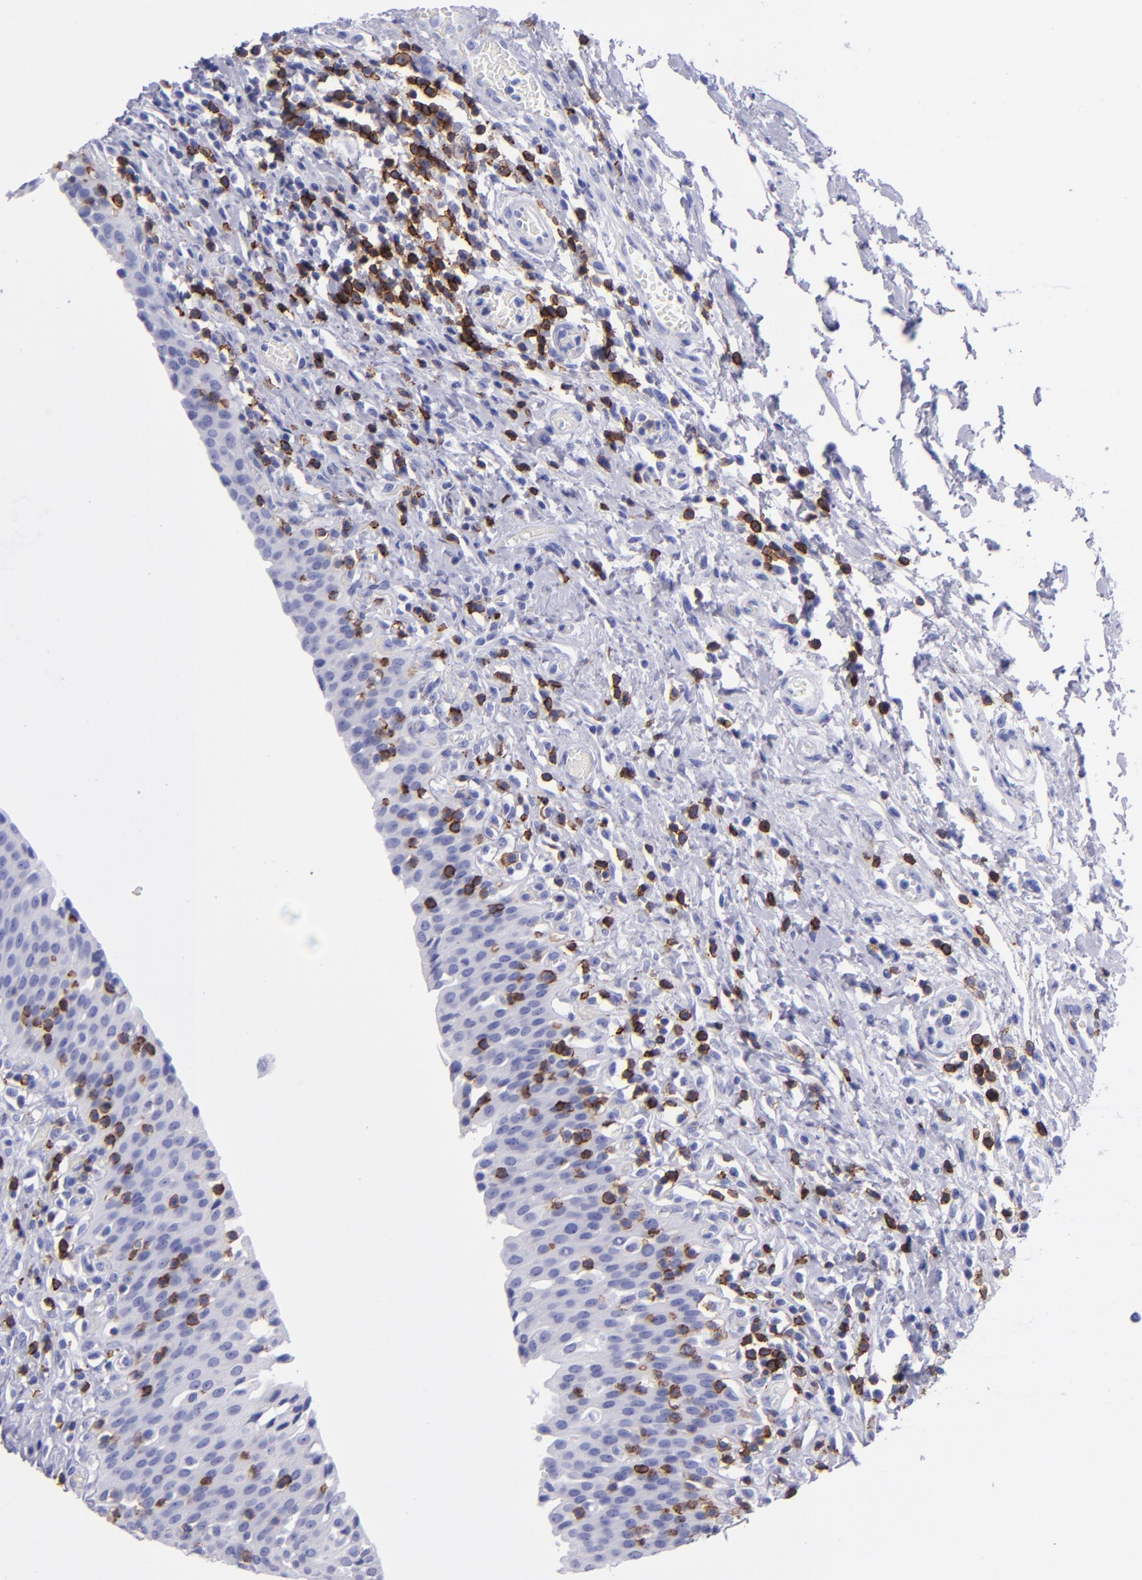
{"staining": {"intensity": "negative", "quantity": "none", "location": "none"}, "tissue": "urinary bladder", "cell_type": "Urothelial cells", "image_type": "normal", "snomed": [{"axis": "morphology", "description": "Normal tissue, NOS"}, {"axis": "topography", "description": "Urinary bladder"}], "caption": "Immunohistochemistry (IHC) of normal urinary bladder reveals no staining in urothelial cells.", "gene": "CD6", "patient": {"sex": "male", "age": 51}}